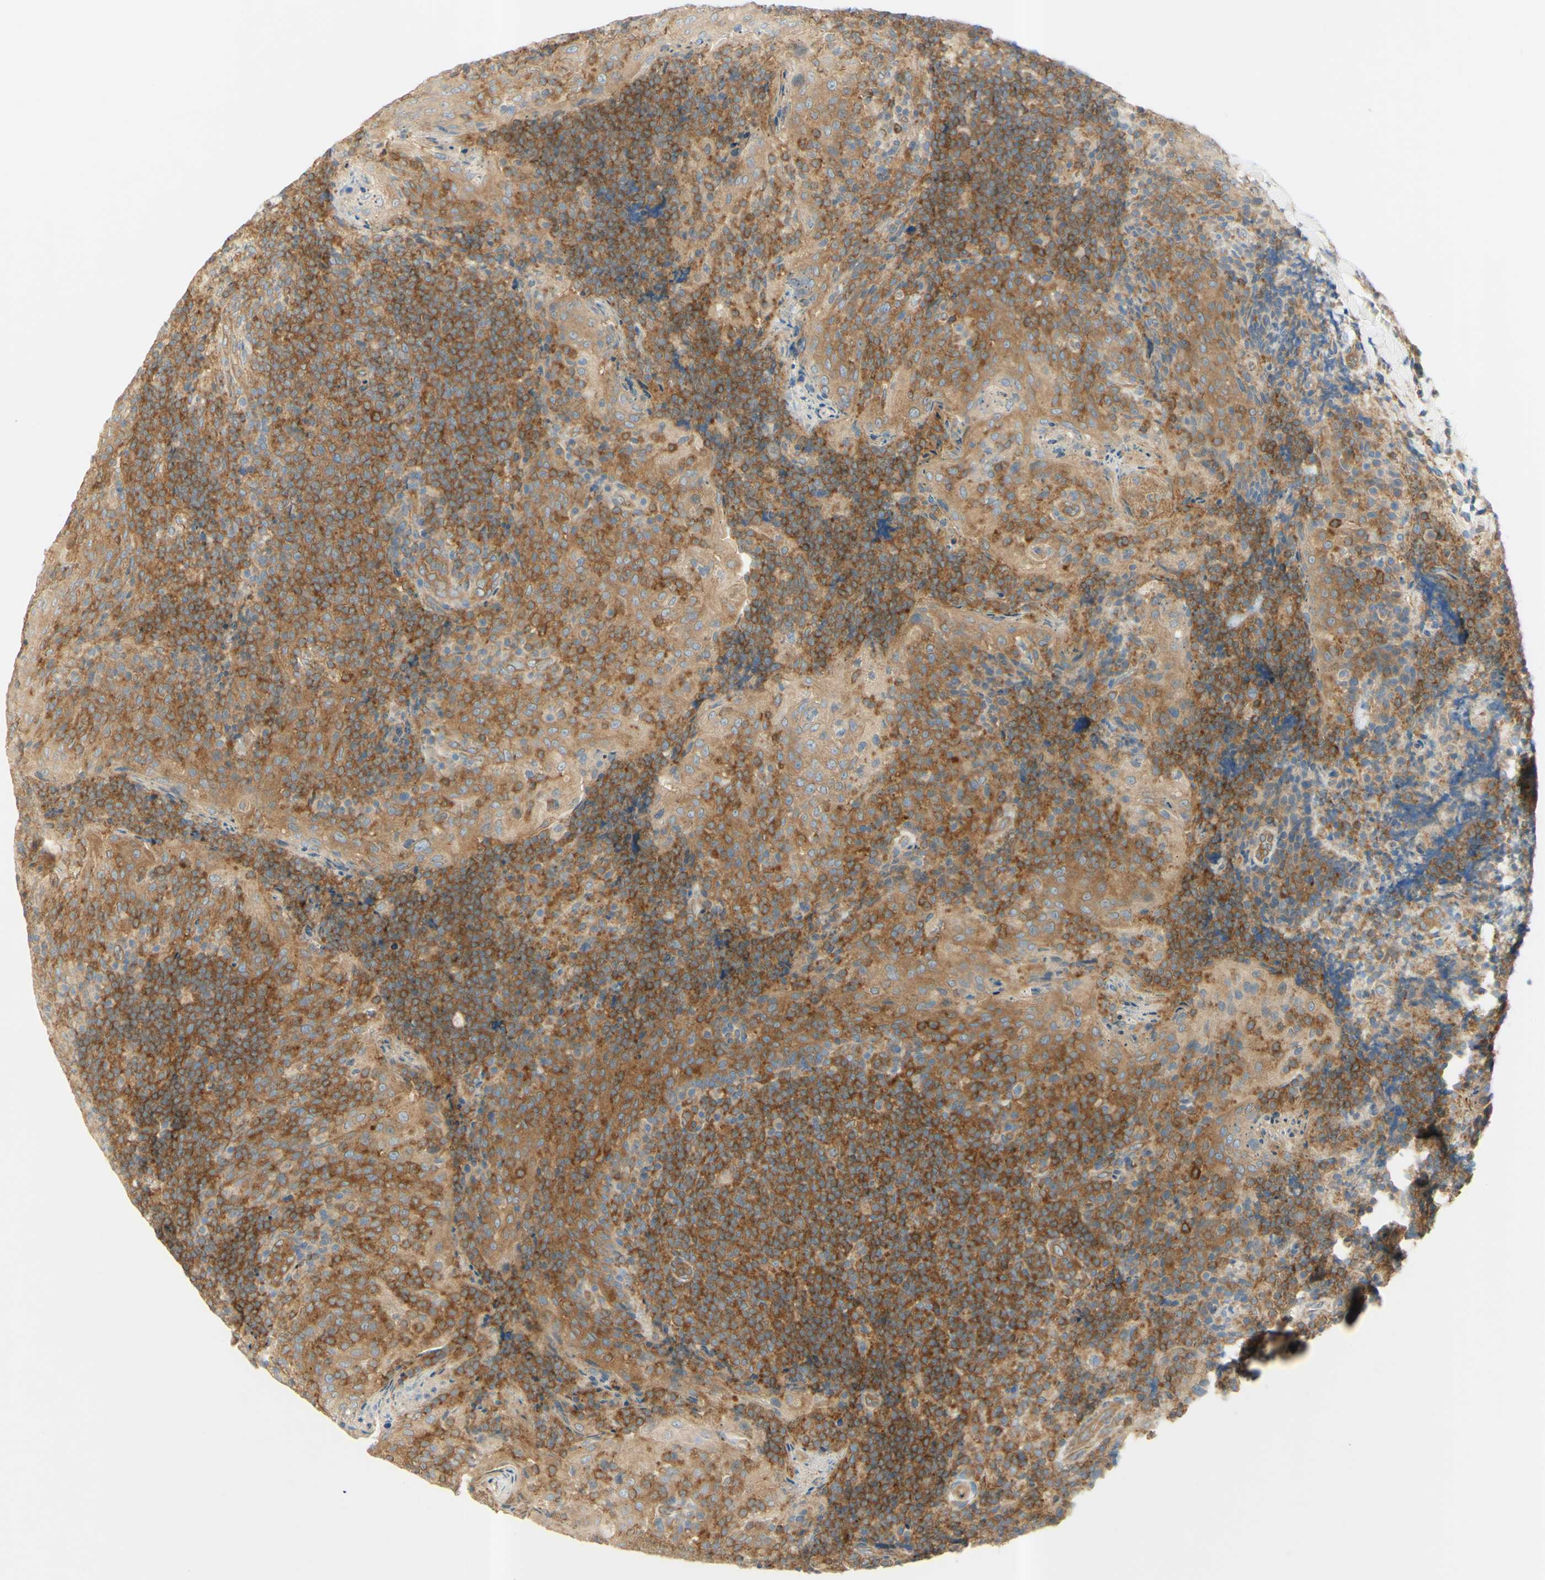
{"staining": {"intensity": "moderate", "quantity": ">75%", "location": "cytoplasmic/membranous"}, "tissue": "tonsil", "cell_type": "Germinal center cells", "image_type": "normal", "snomed": [{"axis": "morphology", "description": "Normal tissue, NOS"}, {"axis": "topography", "description": "Tonsil"}], "caption": "IHC micrograph of normal tonsil stained for a protein (brown), which exhibits medium levels of moderate cytoplasmic/membranous staining in about >75% of germinal center cells.", "gene": "IKBKG", "patient": {"sex": "male", "age": 17}}